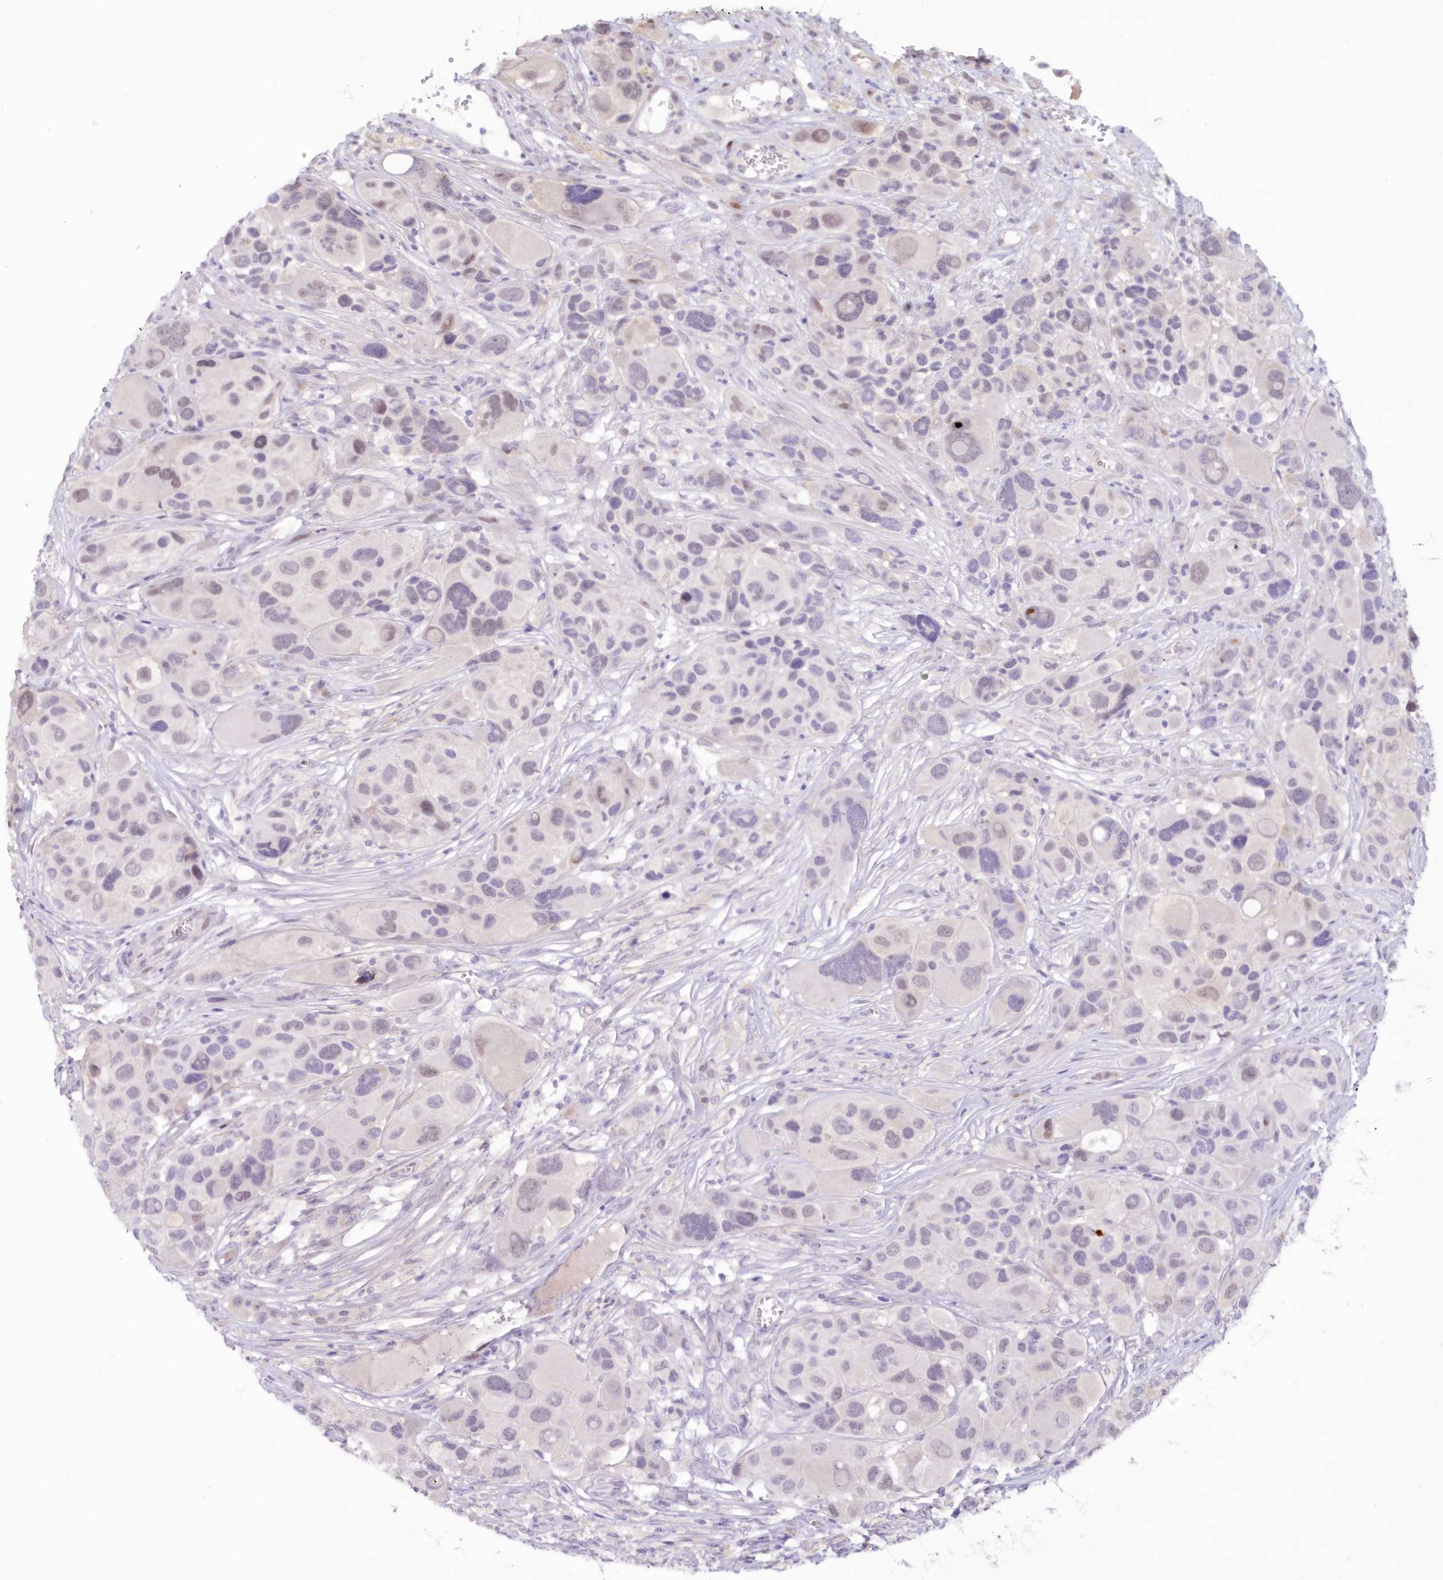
{"staining": {"intensity": "negative", "quantity": "none", "location": "none"}, "tissue": "melanoma", "cell_type": "Tumor cells", "image_type": "cancer", "snomed": [{"axis": "morphology", "description": "Malignant melanoma, NOS"}, {"axis": "topography", "description": "Skin of trunk"}], "caption": "An image of melanoma stained for a protein demonstrates no brown staining in tumor cells. Brightfield microscopy of immunohistochemistry stained with DAB (brown) and hematoxylin (blue), captured at high magnification.", "gene": "SNED1", "patient": {"sex": "male", "age": 71}}